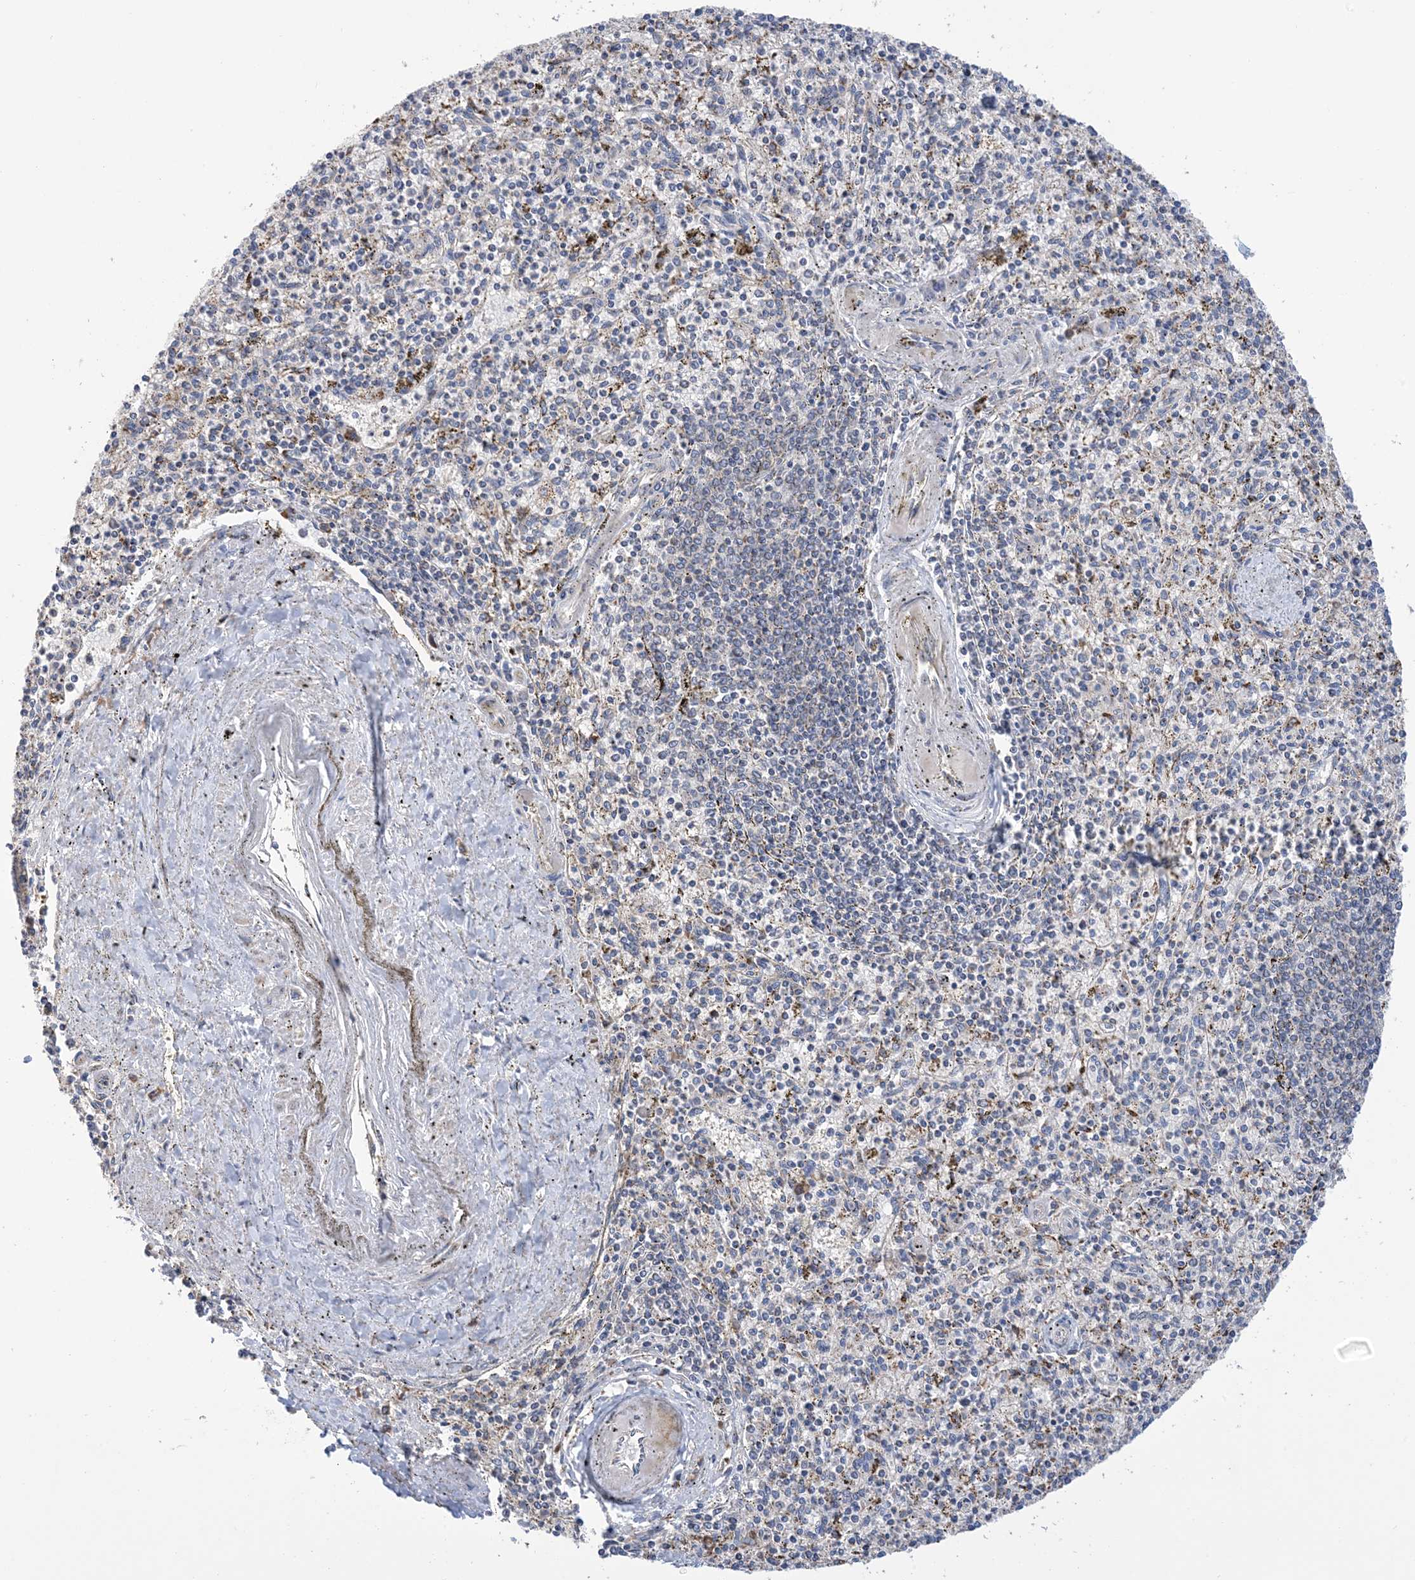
{"staining": {"intensity": "weak", "quantity": "<25%", "location": "cytoplasmic/membranous"}, "tissue": "spleen", "cell_type": "Cells in red pulp", "image_type": "normal", "snomed": [{"axis": "morphology", "description": "Normal tissue, NOS"}, {"axis": "topography", "description": "Spleen"}], "caption": "Immunohistochemistry of unremarkable spleen exhibits no staining in cells in red pulp. Brightfield microscopy of IHC stained with DAB (brown) and hematoxylin (blue), captured at high magnification.", "gene": "CLEC16A", "patient": {"sex": "male", "age": 72}}